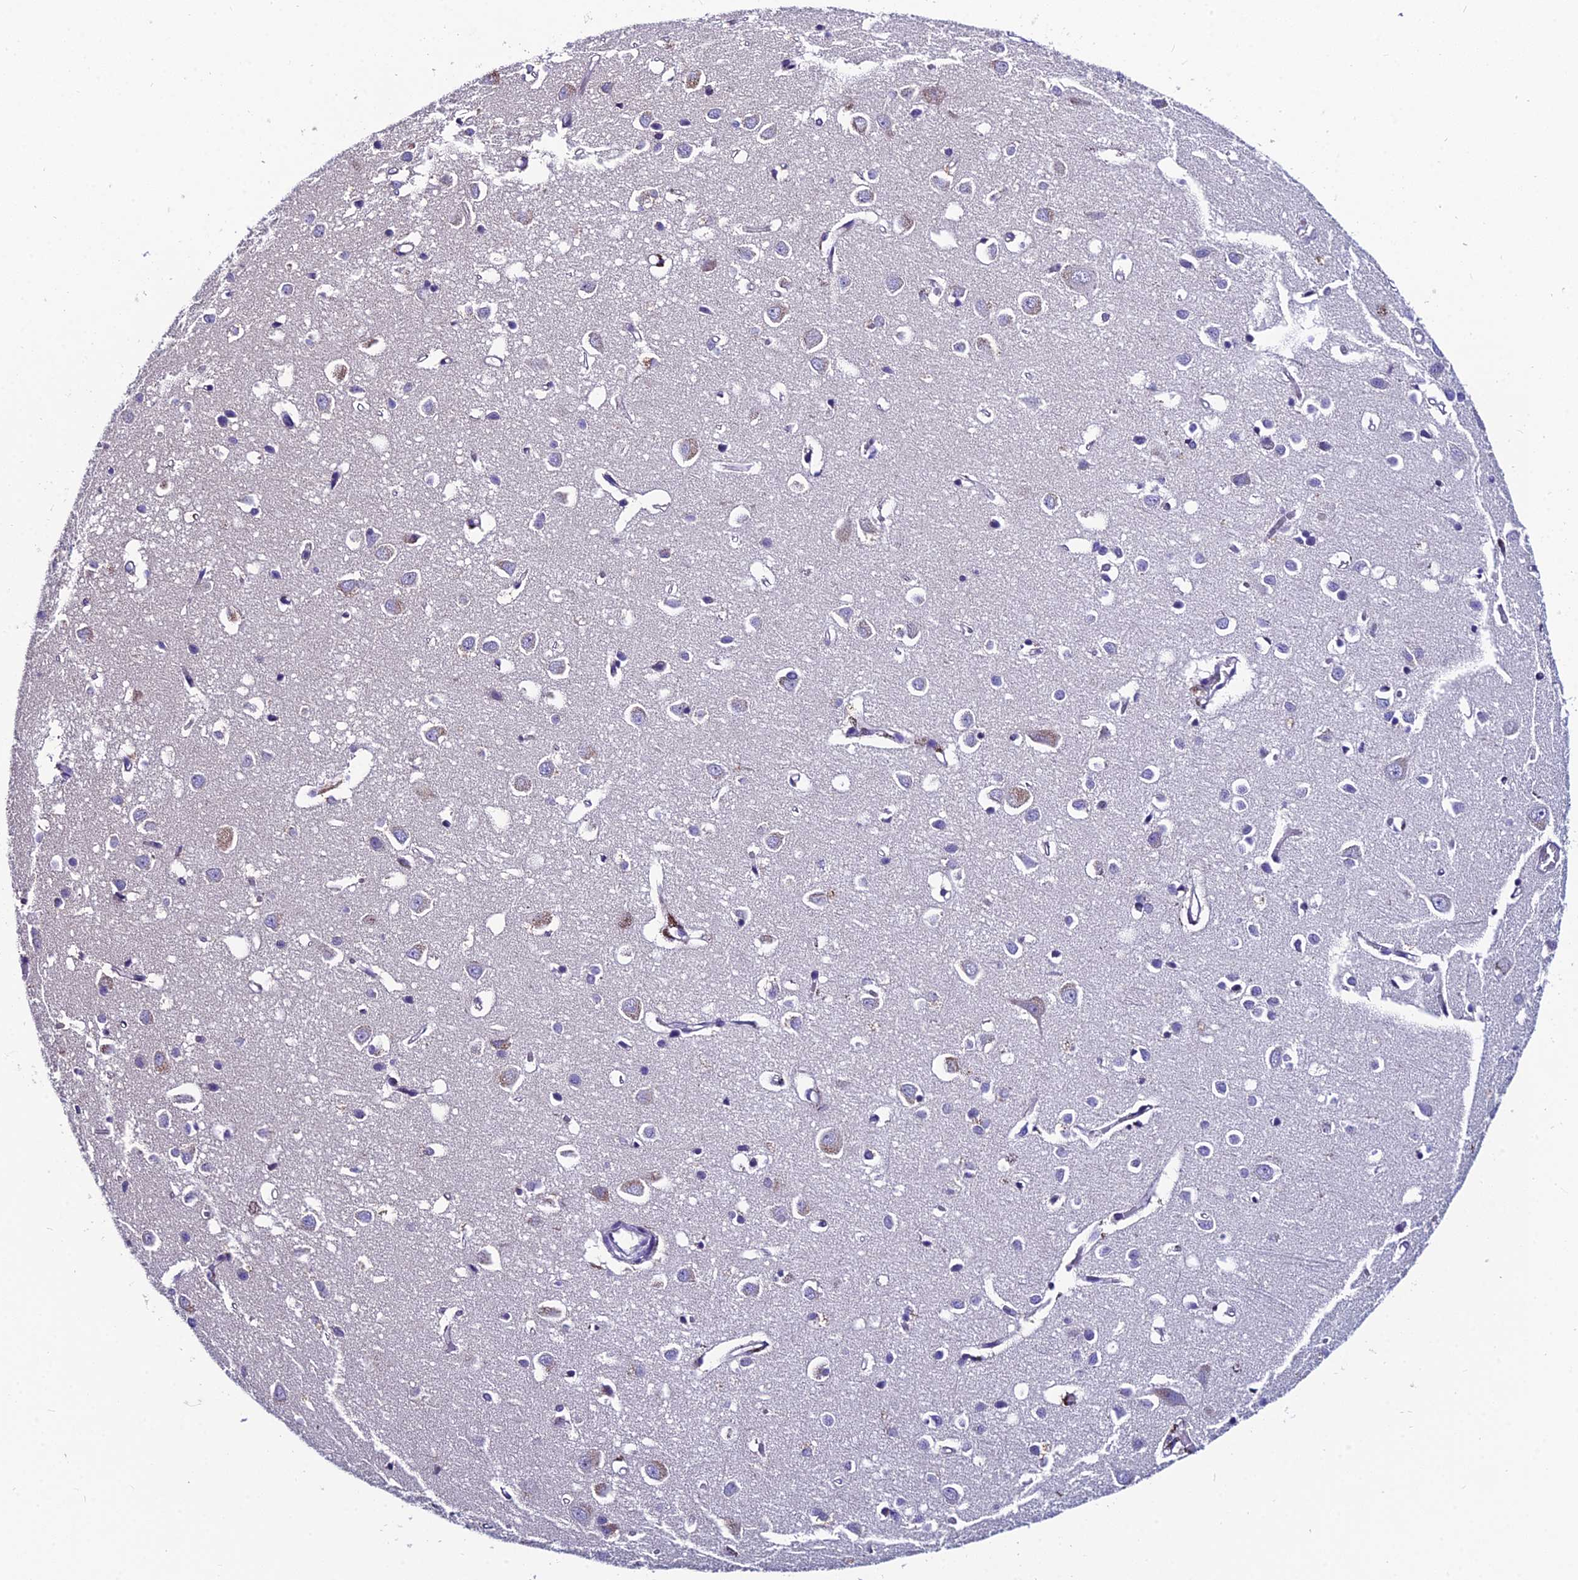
{"staining": {"intensity": "negative", "quantity": "none", "location": "none"}, "tissue": "cerebral cortex", "cell_type": "Endothelial cells", "image_type": "normal", "snomed": [{"axis": "morphology", "description": "Normal tissue, NOS"}, {"axis": "topography", "description": "Cerebral cortex"}], "caption": "Endothelial cells show no significant protein expression in benign cerebral cortex.", "gene": "LGALS7", "patient": {"sex": "female", "age": 64}}